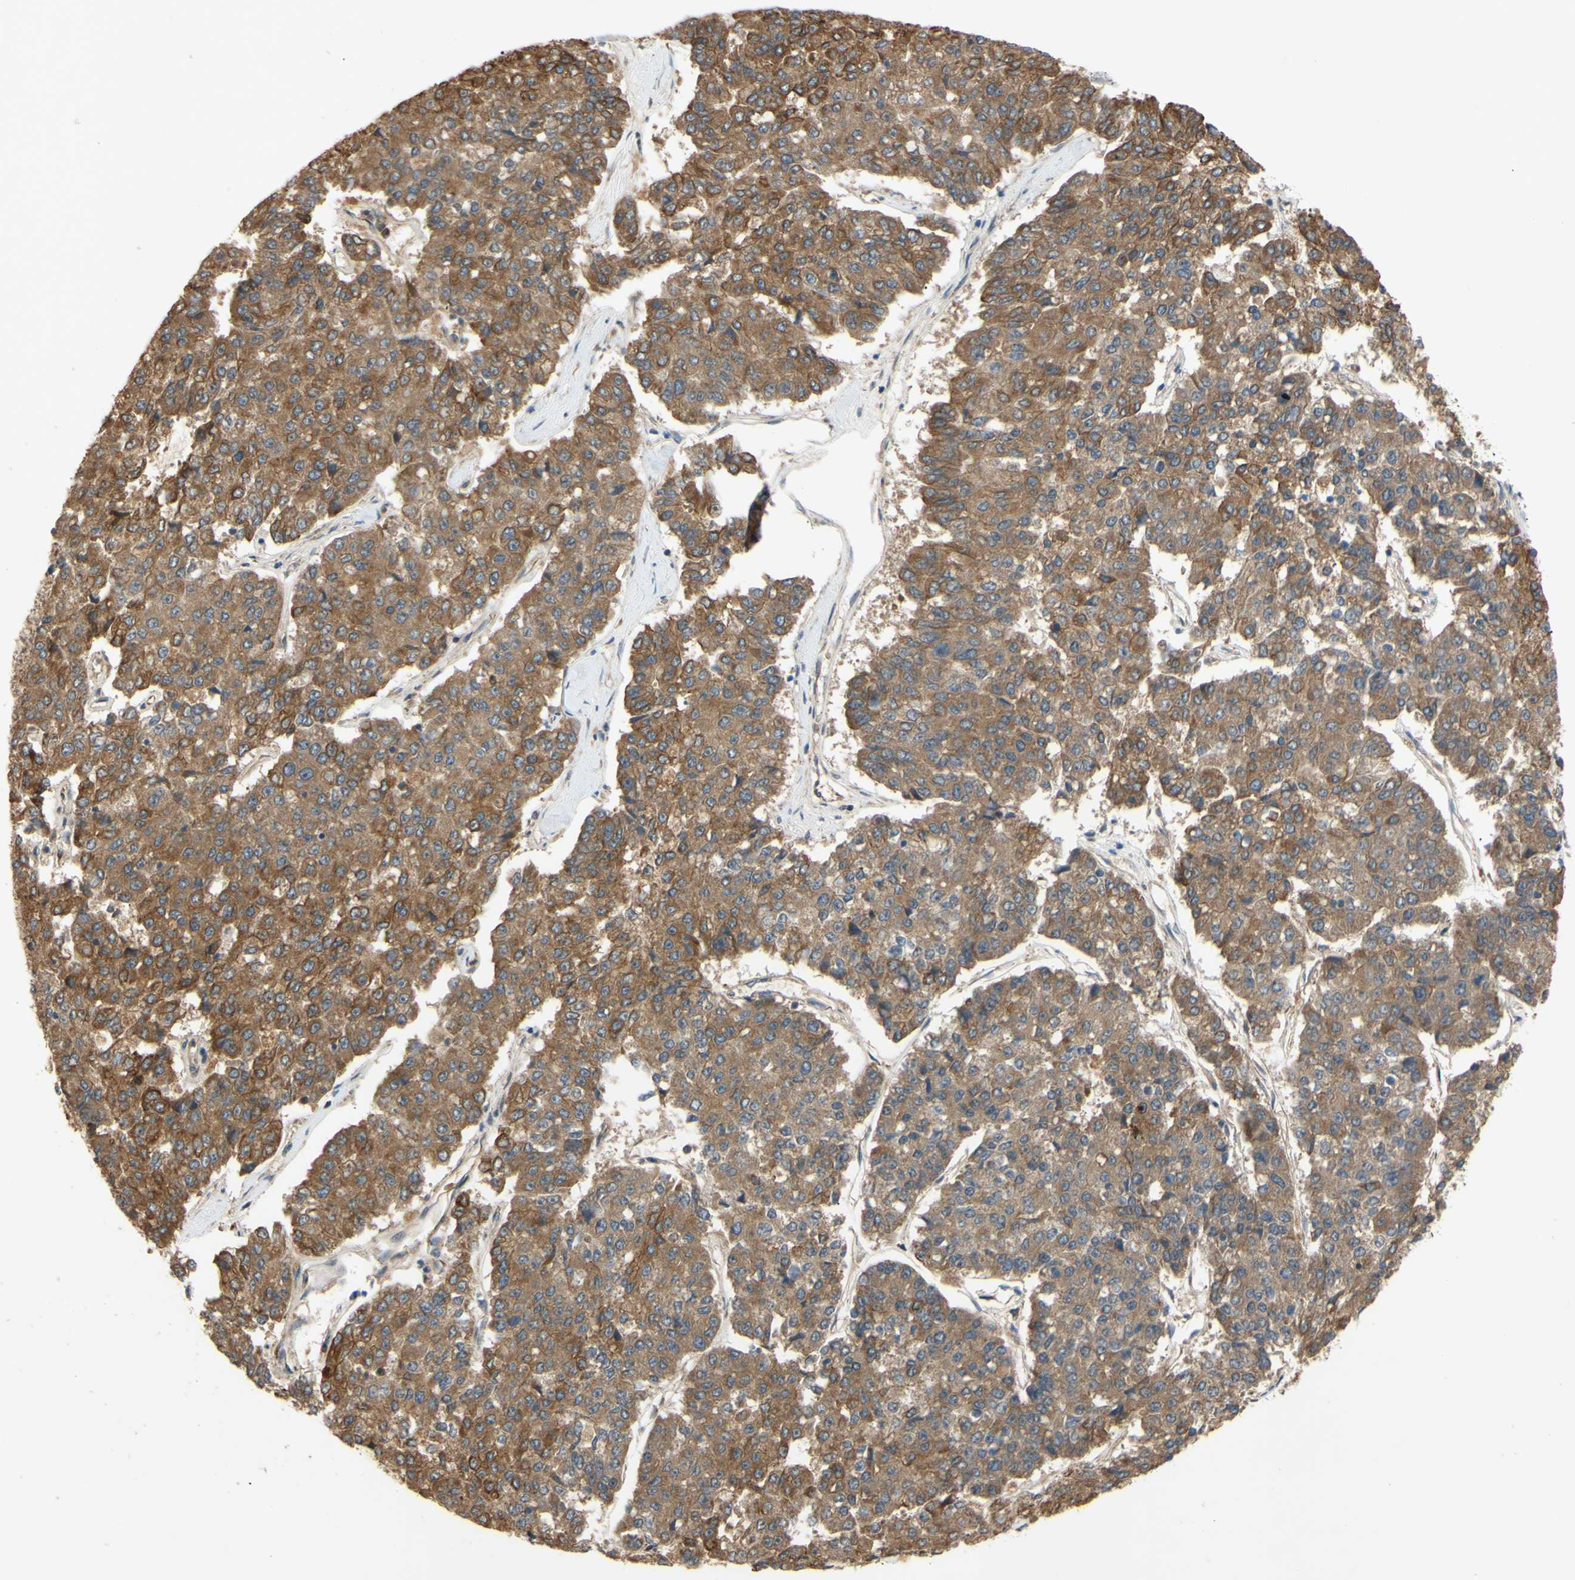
{"staining": {"intensity": "moderate", "quantity": ">75%", "location": "cytoplasmic/membranous"}, "tissue": "pancreatic cancer", "cell_type": "Tumor cells", "image_type": "cancer", "snomed": [{"axis": "morphology", "description": "Adenocarcinoma, NOS"}, {"axis": "topography", "description": "Pancreas"}], "caption": "Moderate cytoplasmic/membranous protein expression is identified in about >75% of tumor cells in adenocarcinoma (pancreatic). Using DAB (3,3'-diaminobenzidine) (brown) and hematoxylin (blue) stains, captured at high magnification using brightfield microscopy.", "gene": "PKN1", "patient": {"sex": "male", "age": 50}}